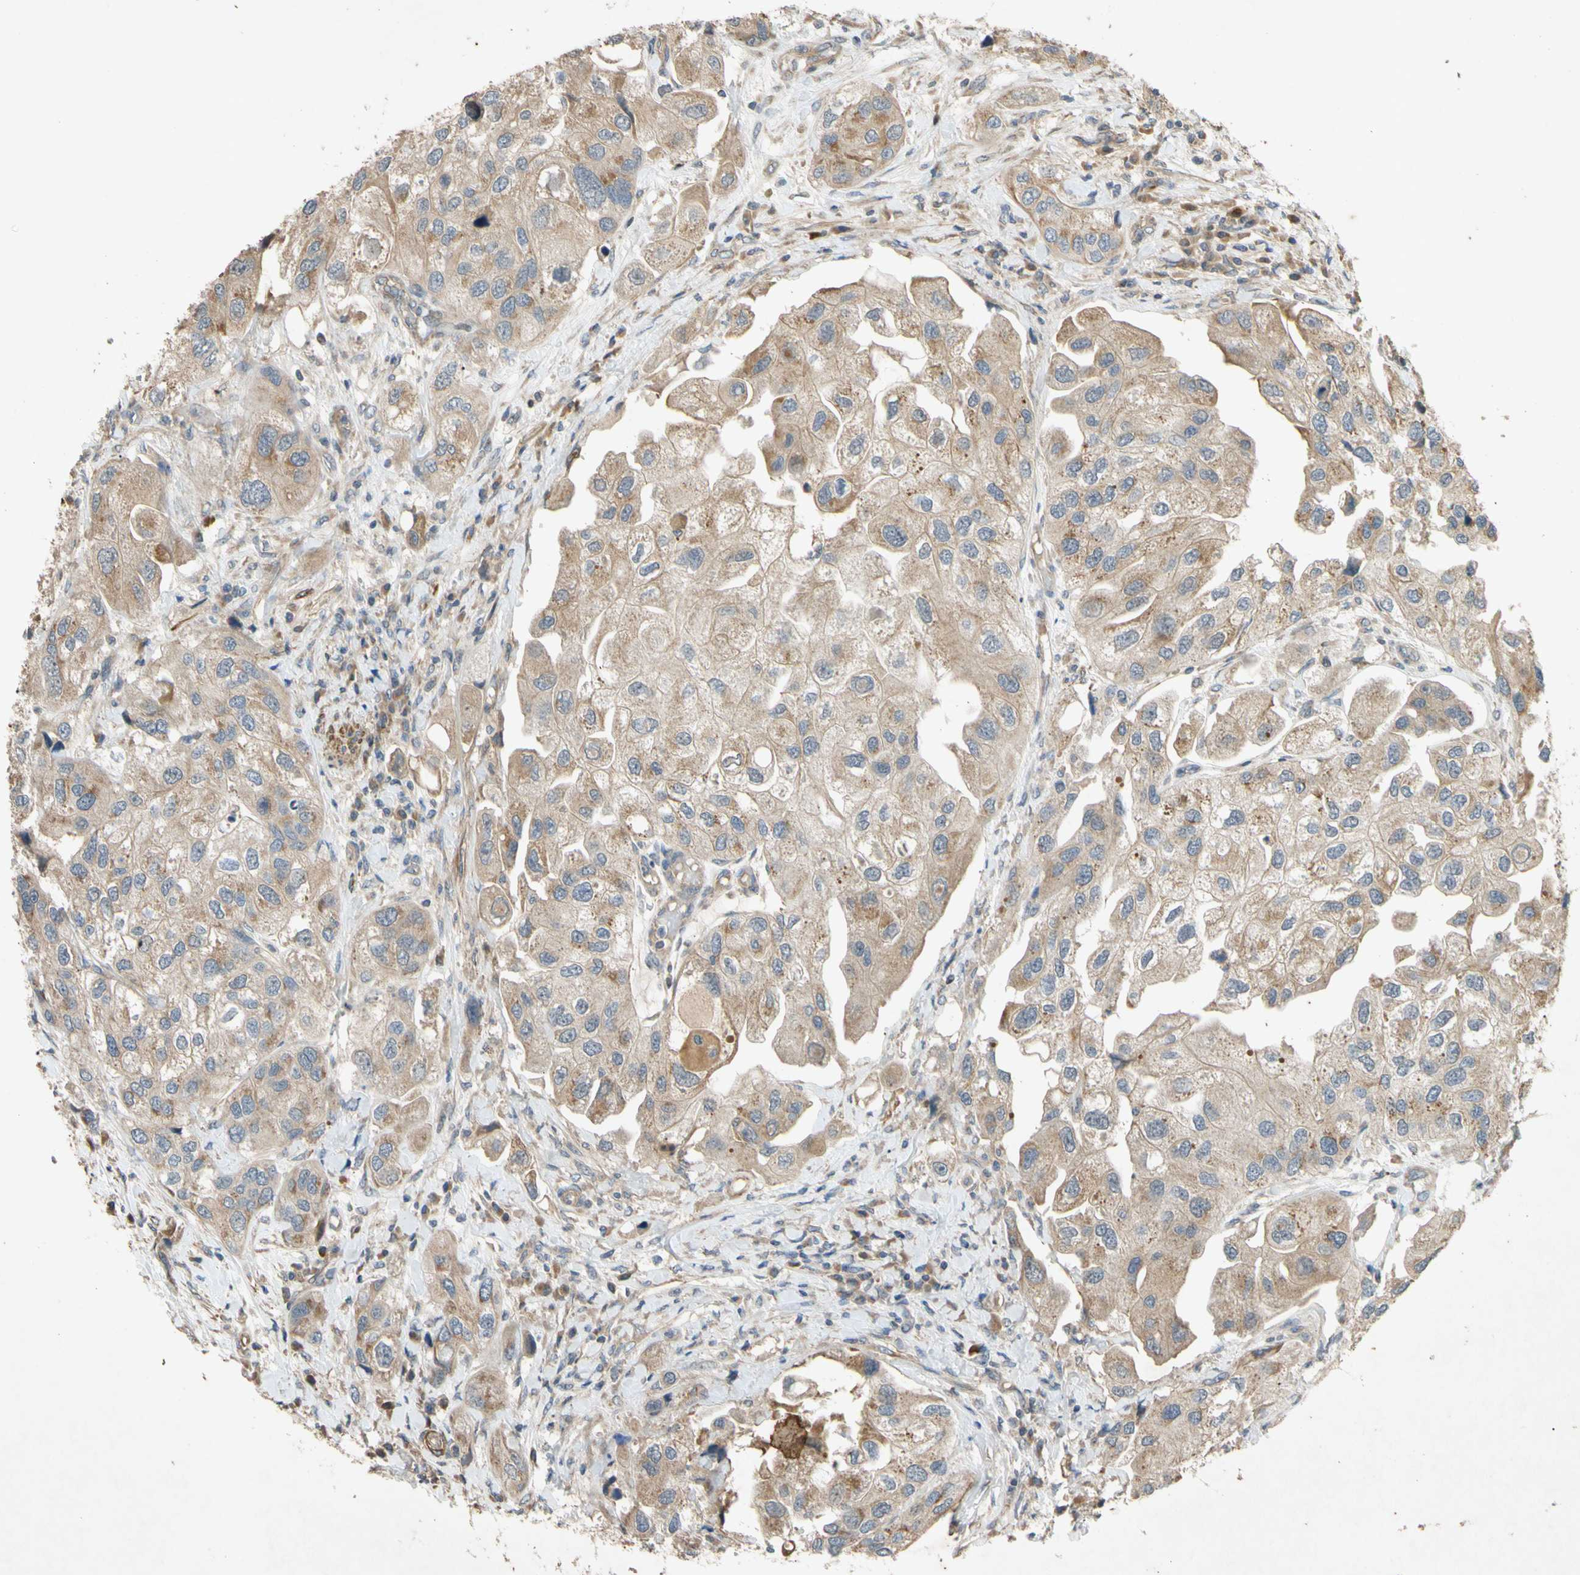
{"staining": {"intensity": "moderate", "quantity": ">75%", "location": "cytoplasmic/membranous"}, "tissue": "urothelial cancer", "cell_type": "Tumor cells", "image_type": "cancer", "snomed": [{"axis": "morphology", "description": "Urothelial carcinoma, High grade"}, {"axis": "topography", "description": "Urinary bladder"}], "caption": "Urothelial carcinoma (high-grade) tissue exhibits moderate cytoplasmic/membranous expression in about >75% of tumor cells", "gene": "PARD6A", "patient": {"sex": "female", "age": 64}}